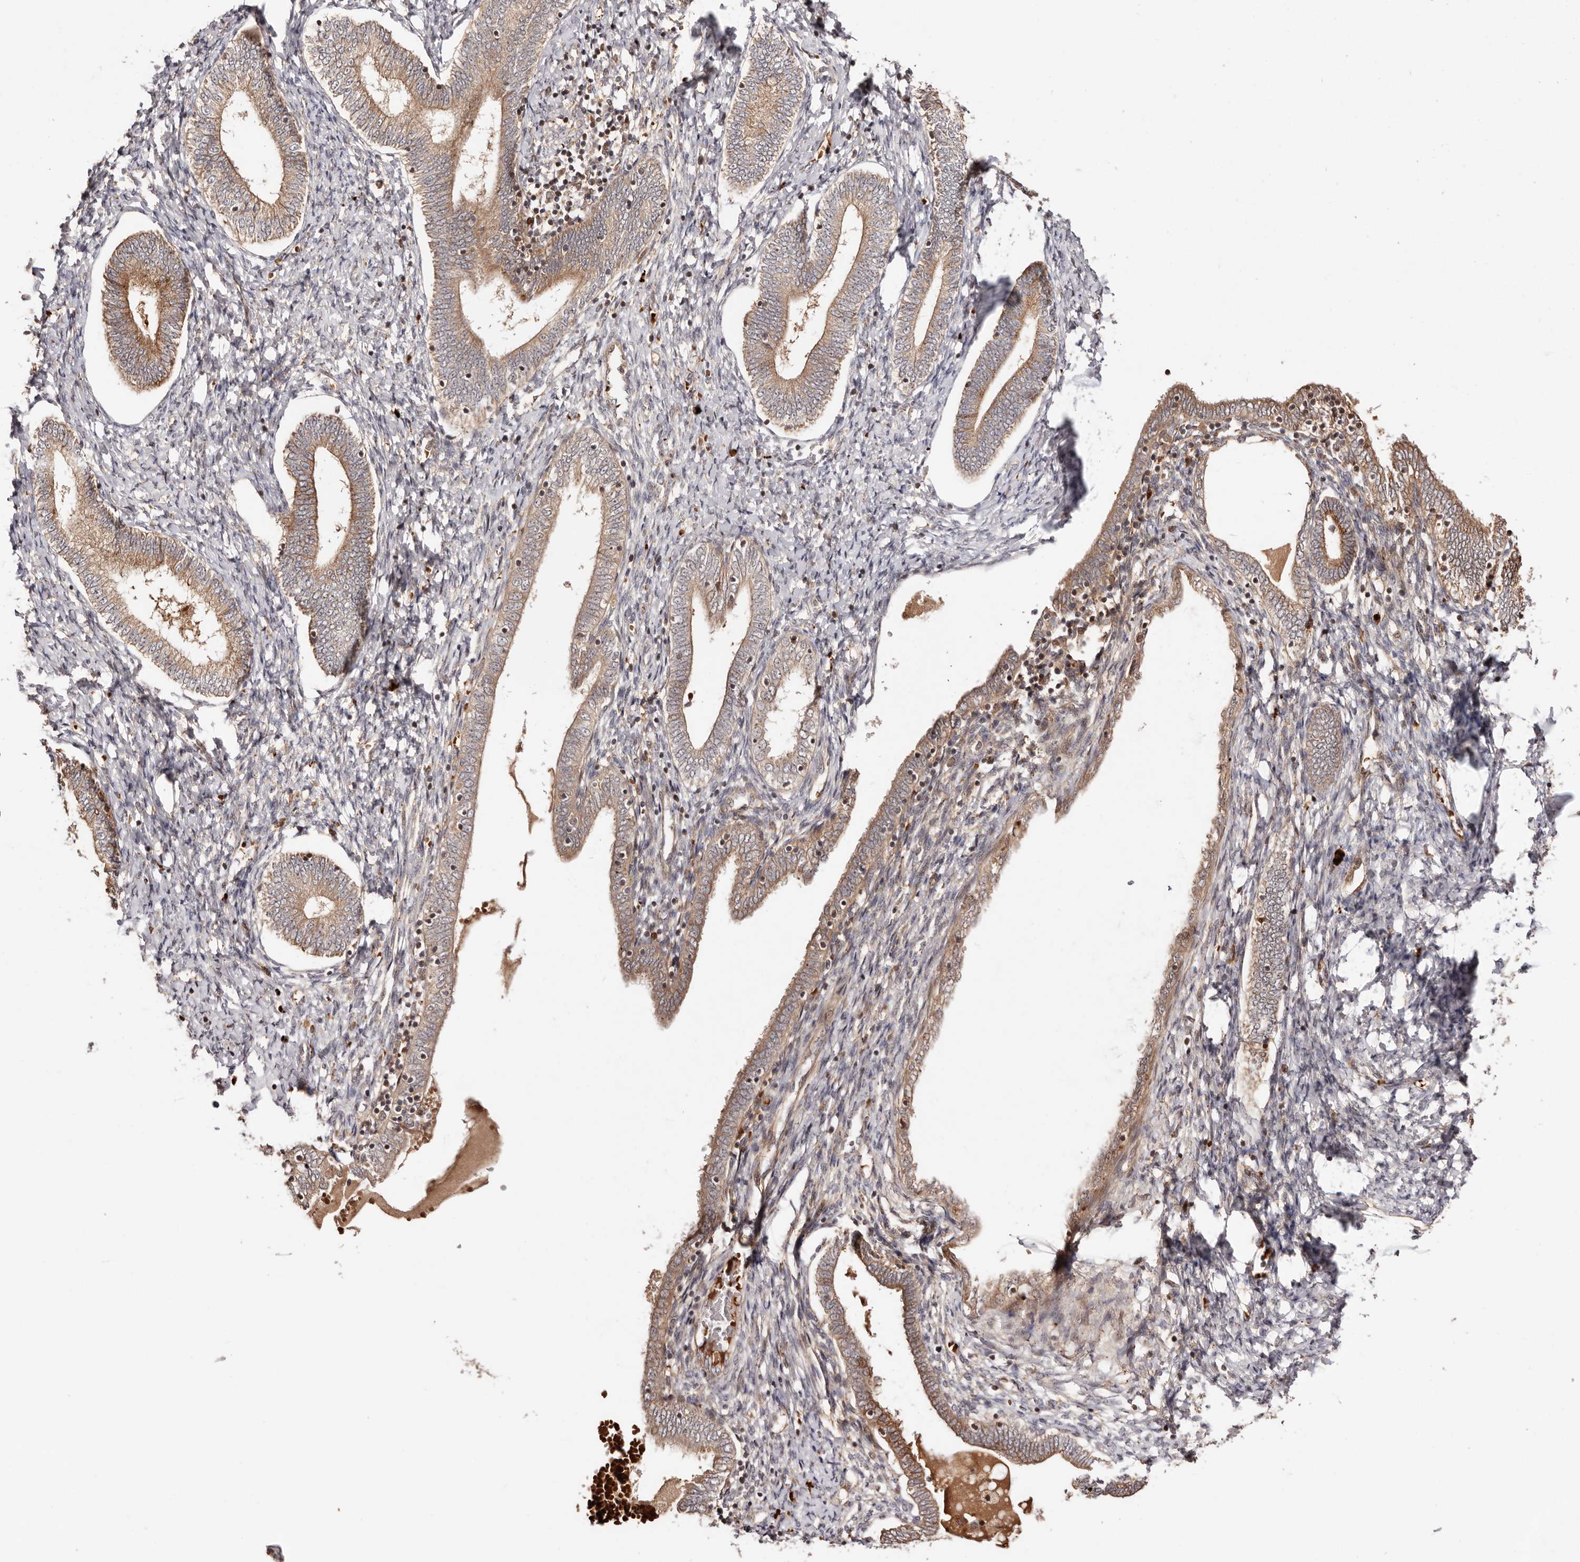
{"staining": {"intensity": "moderate", "quantity": "<25%", "location": "cytoplasmic/membranous"}, "tissue": "endometrium", "cell_type": "Cells in endometrial stroma", "image_type": "normal", "snomed": [{"axis": "morphology", "description": "Normal tissue, NOS"}, {"axis": "topography", "description": "Endometrium"}], "caption": "Approximately <25% of cells in endometrial stroma in normal endometrium exhibit moderate cytoplasmic/membranous protein expression as visualized by brown immunohistochemical staining.", "gene": "PTPN22", "patient": {"sex": "female", "age": 72}}